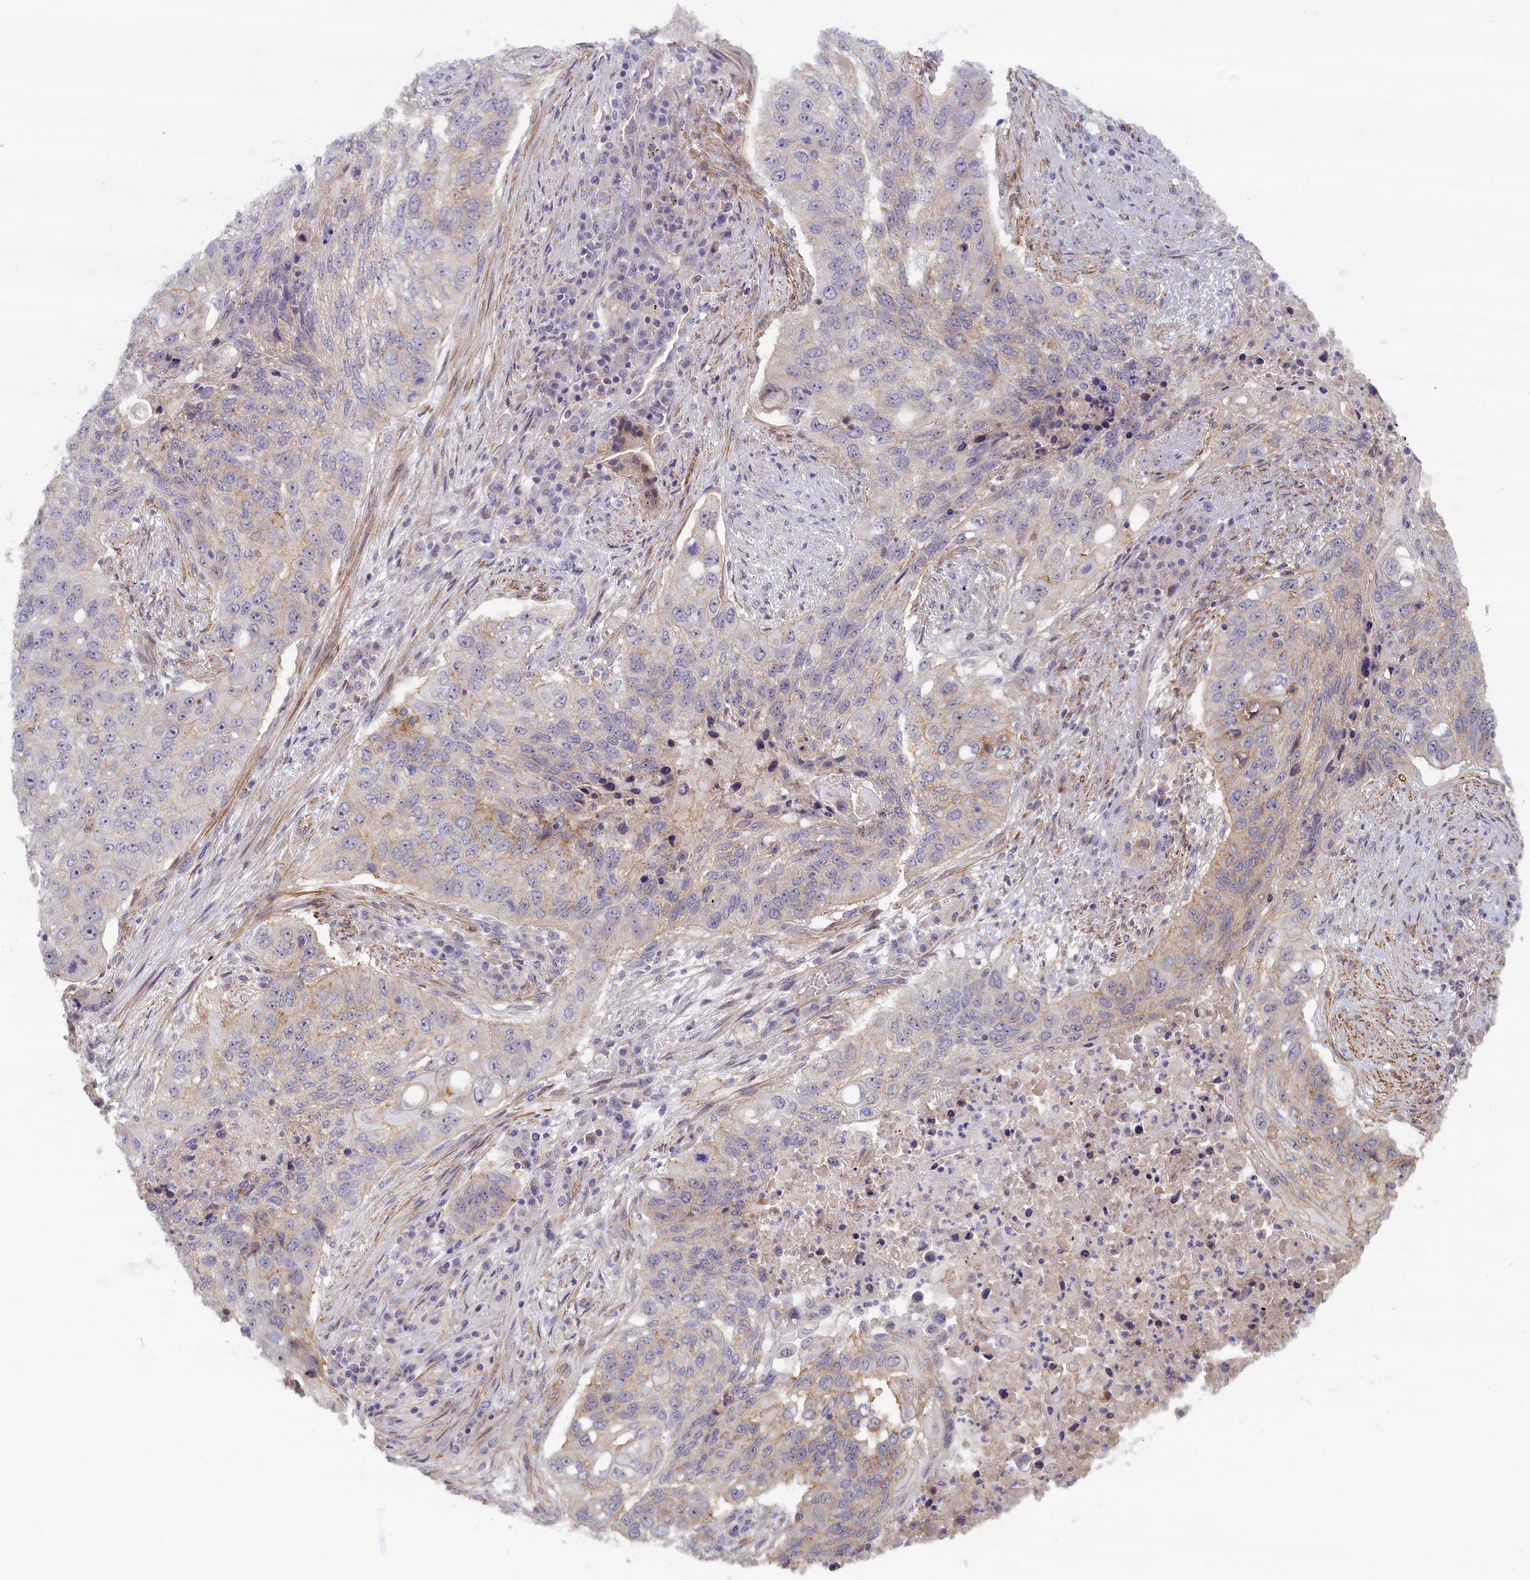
{"staining": {"intensity": "weak", "quantity": "<25%", "location": "cytoplasmic/membranous"}, "tissue": "lung cancer", "cell_type": "Tumor cells", "image_type": "cancer", "snomed": [{"axis": "morphology", "description": "Squamous cell carcinoma, NOS"}, {"axis": "topography", "description": "Lung"}], "caption": "Protein analysis of lung squamous cell carcinoma shows no significant expression in tumor cells.", "gene": "TRPM4", "patient": {"sex": "female", "age": 63}}